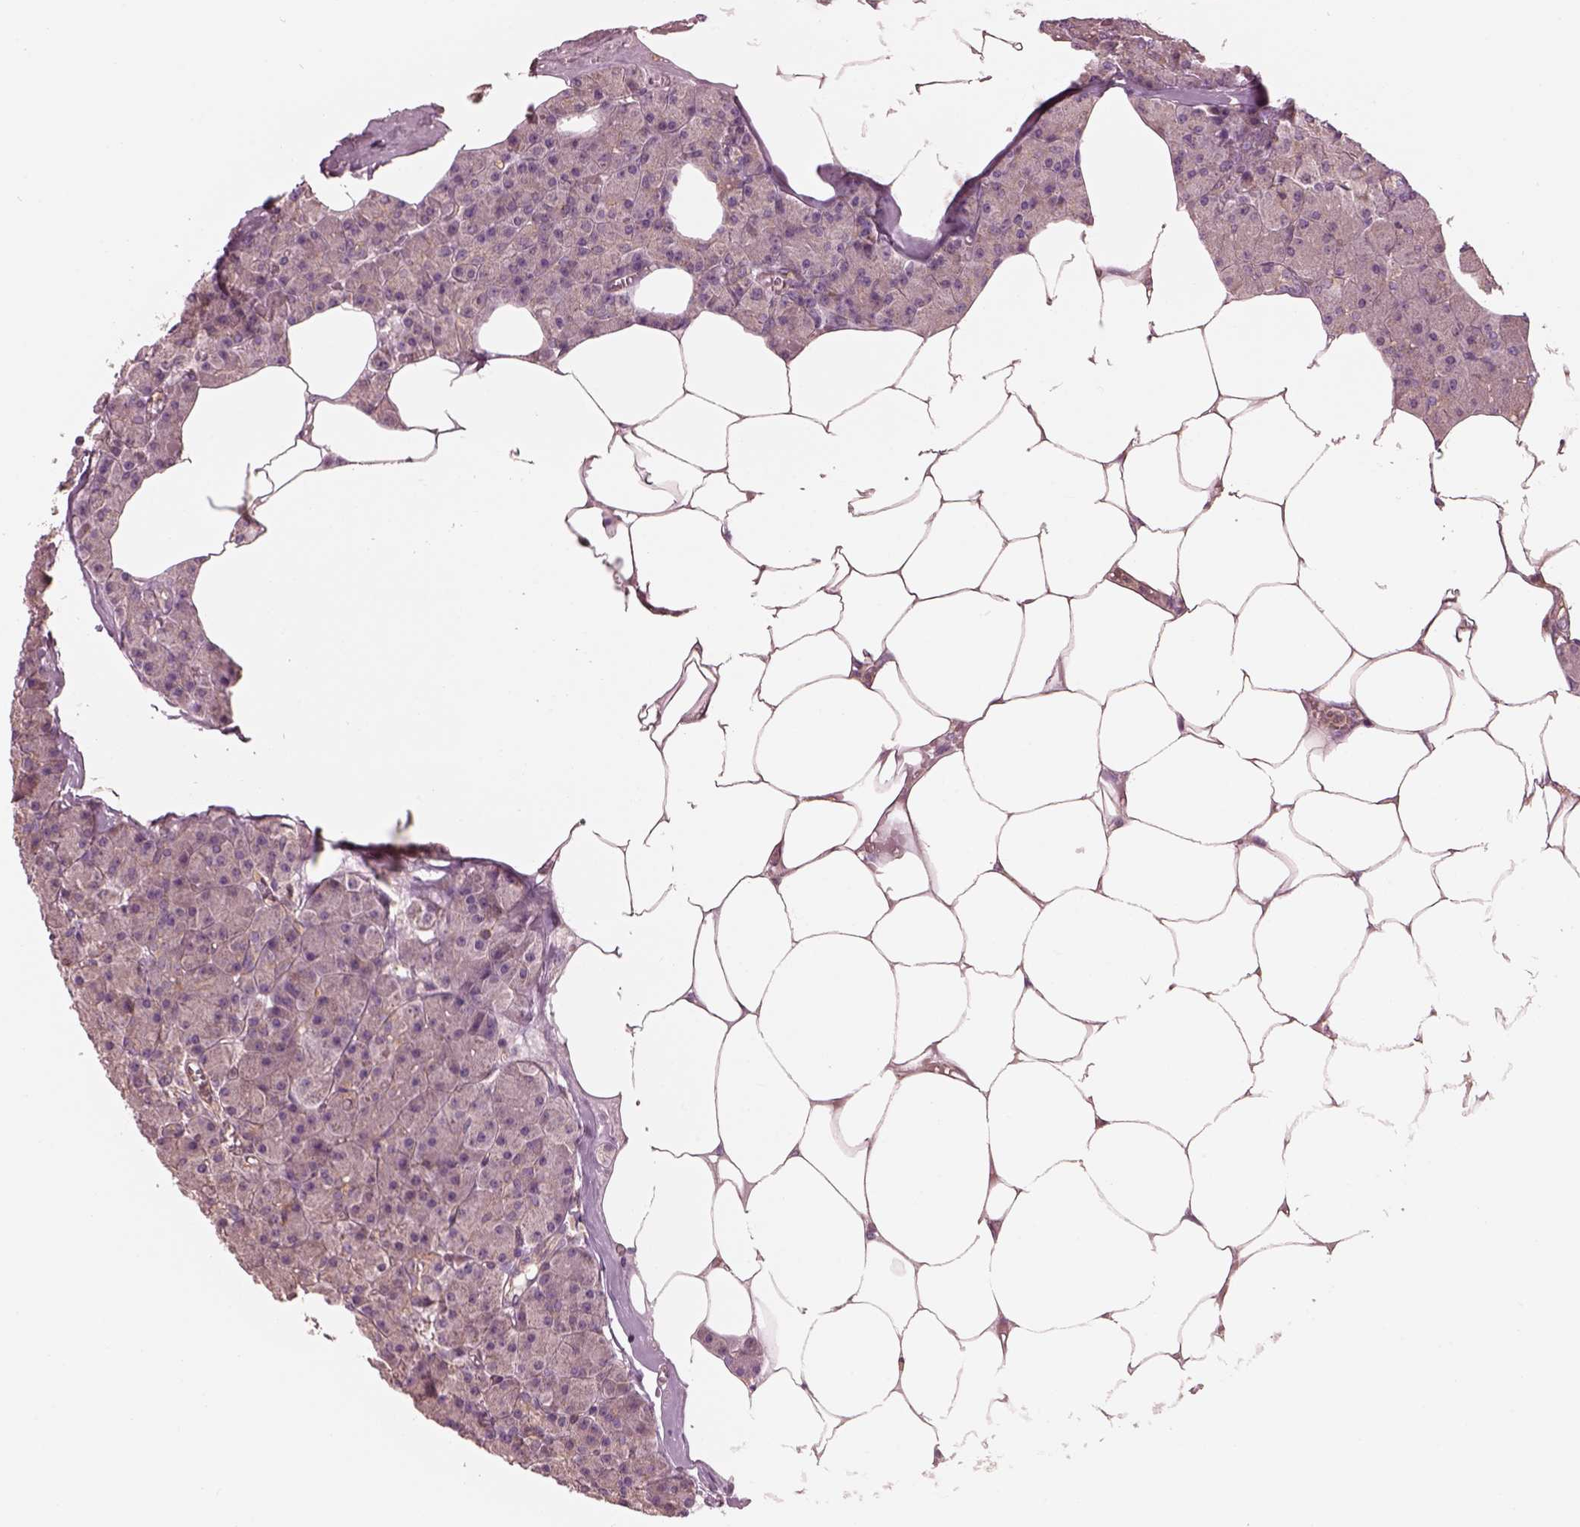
{"staining": {"intensity": "moderate", "quantity": "<25%", "location": "cytoplasmic/membranous"}, "tissue": "pancreas", "cell_type": "Exocrine glandular cells", "image_type": "normal", "snomed": [{"axis": "morphology", "description": "Normal tissue, NOS"}, {"axis": "topography", "description": "Pancreas"}], "caption": "Brown immunohistochemical staining in benign human pancreas displays moderate cytoplasmic/membranous staining in about <25% of exocrine glandular cells. The staining is performed using DAB brown chromogen to label protein expression. The nuclei are counter-stained blue using hematoxylin.", "gene": "STK33", "patient": {"sex": "female", "age": 45}}